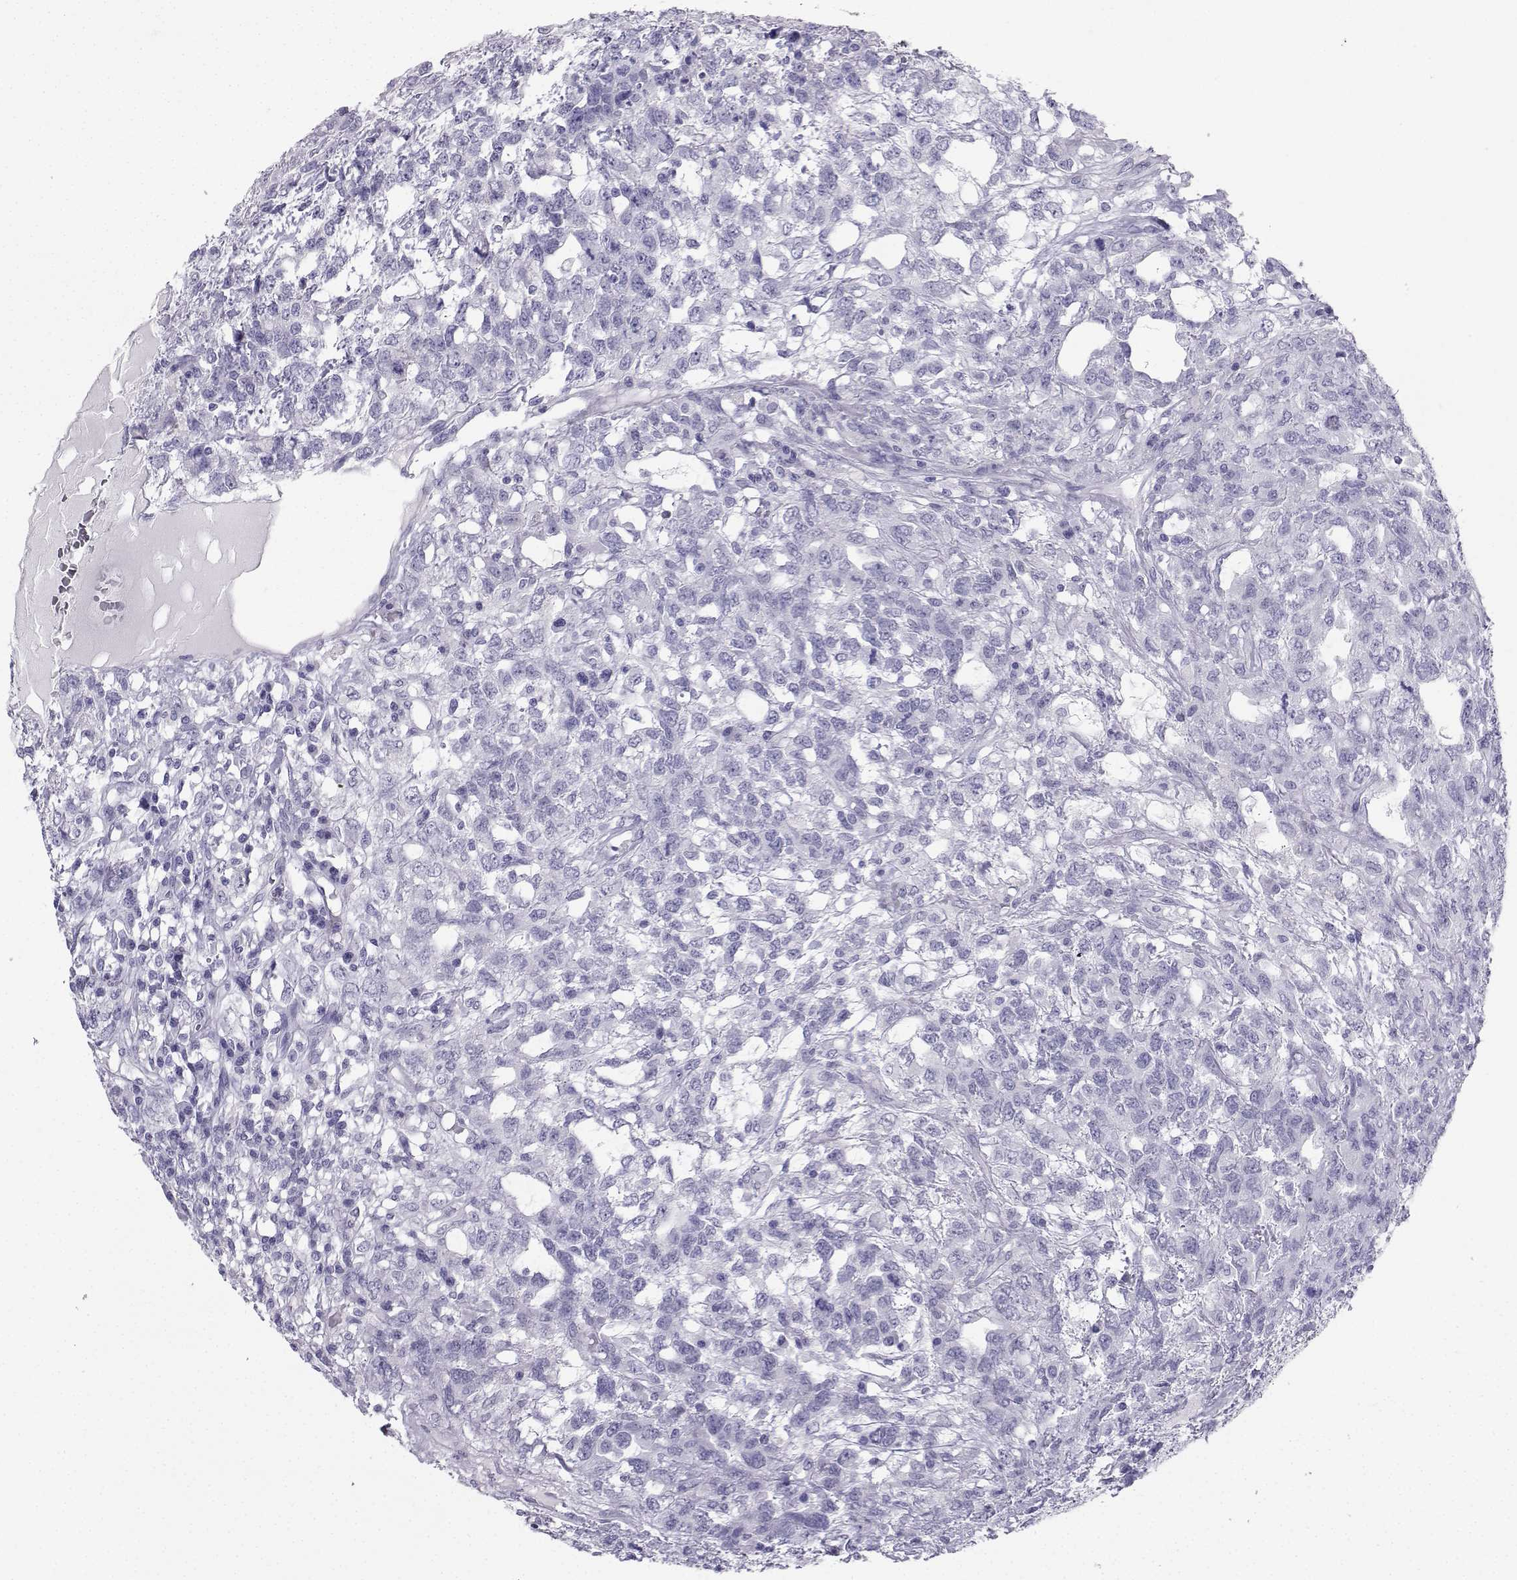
{"staining": {"intensity": "negative", "quantity": "none", "location": "none"}, "tissue": "testis cancer", "cell_type": "Tumor cells", "image_type": "cancer", "snomed": [{"axis": "morphology", "description": "Seminoma, NOS"}, {"axis": "topography", "description": "Testis"}], "caption": "Immunohistochemical staining of seminoma (testis) demonstrates no significant positivity in tumor cells. Nuclei are stained in blue.", "gene": "IQCD", "patient": {"sex": "male", "age": 52}}